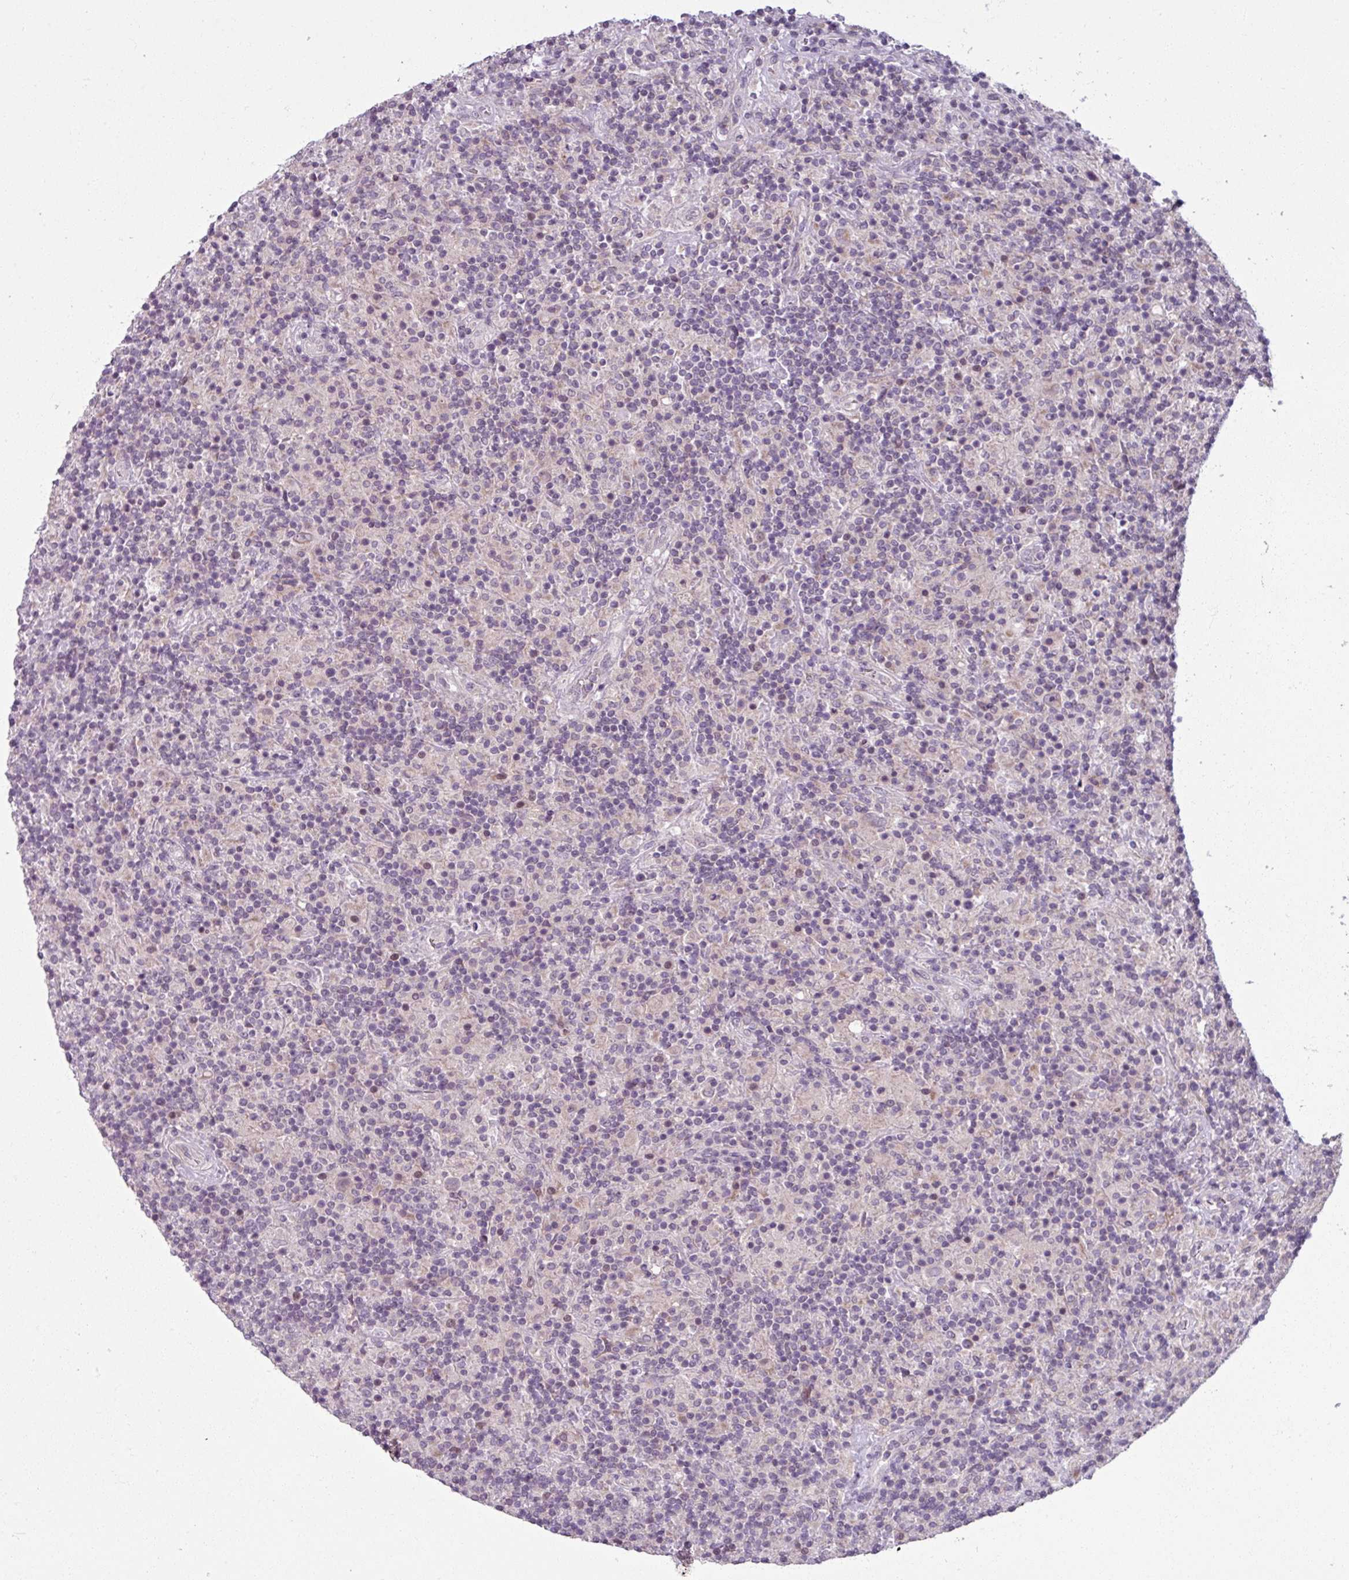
{"staining": {"intensity": "negative", "quantity": "none", "location": "none"}, "tissue": "lymphoma", "cell_type": "Tumor cells", "image_type": "cancer", "snomed": [{"axis": "morphology", "description": "Hodgkin's disease, NOS"}, {"axis": "topography", "description": "Lymph node"}], "caption": "This is a image of immunohistochemistry (IHC) staining of lymphoma, which shows no expression in tumor cells.", "gene": "OGFOD3", "patient": {"sex": "male", "age": 70}}